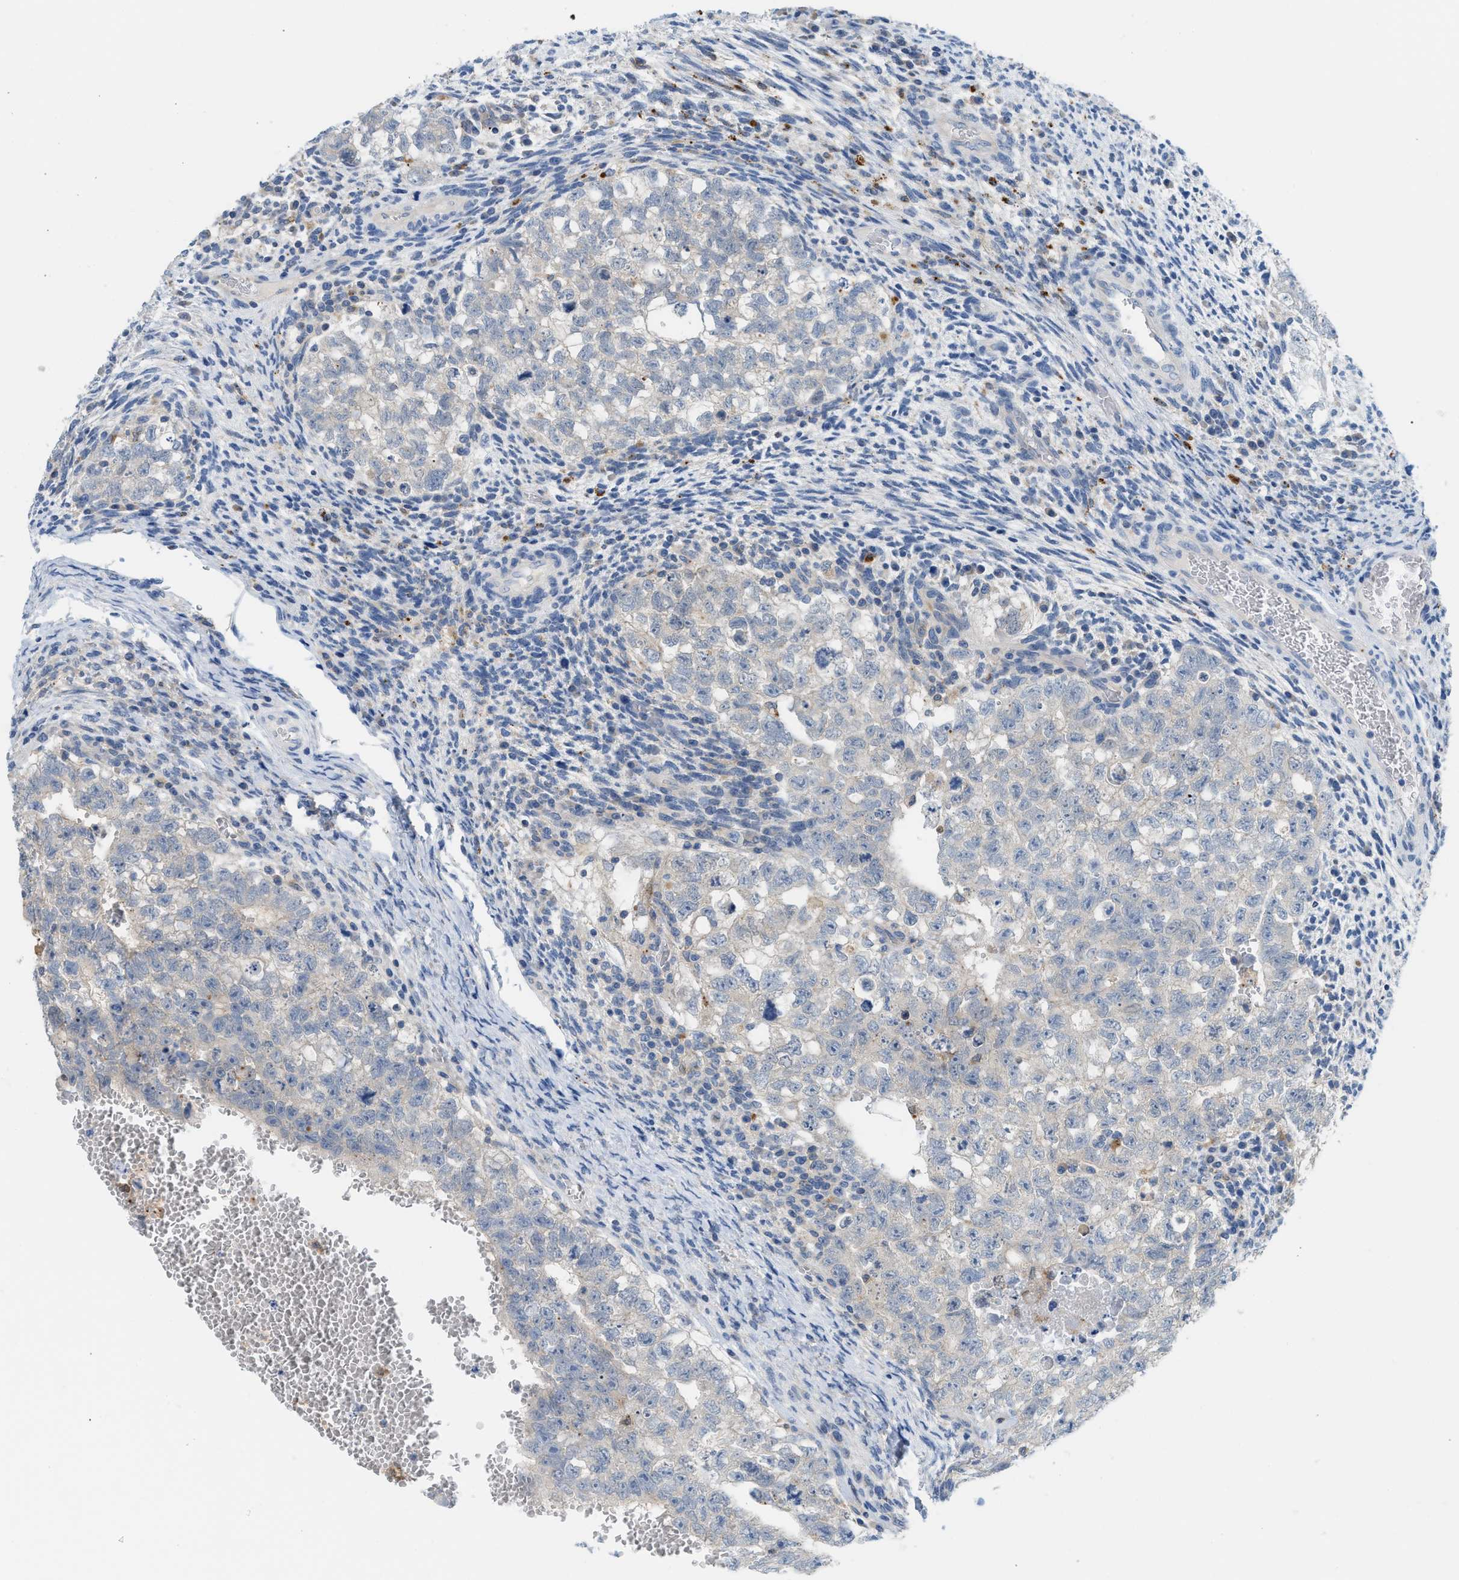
{"staining": {"intensity": "negative", "quantity": "none", "location": "none"}, "tissue": "testis cancer", "cell_type": "Tumor cells", "image_type": "cancer", "snomed": [{"axis": "morphology", "description": "Seminoma, NOS"}, {"axis": "morphology", "description": "Carcinoma, Embryonal, NOS"}, {"axis": "topography", "description": "Testis"}], "caption": "This is a micrograph of immunohistochemistry staining of testis cancer, which shows no expression in tumor cells.", "gene": "CSTB", "patient": {"sex": "male", "age": 38}}